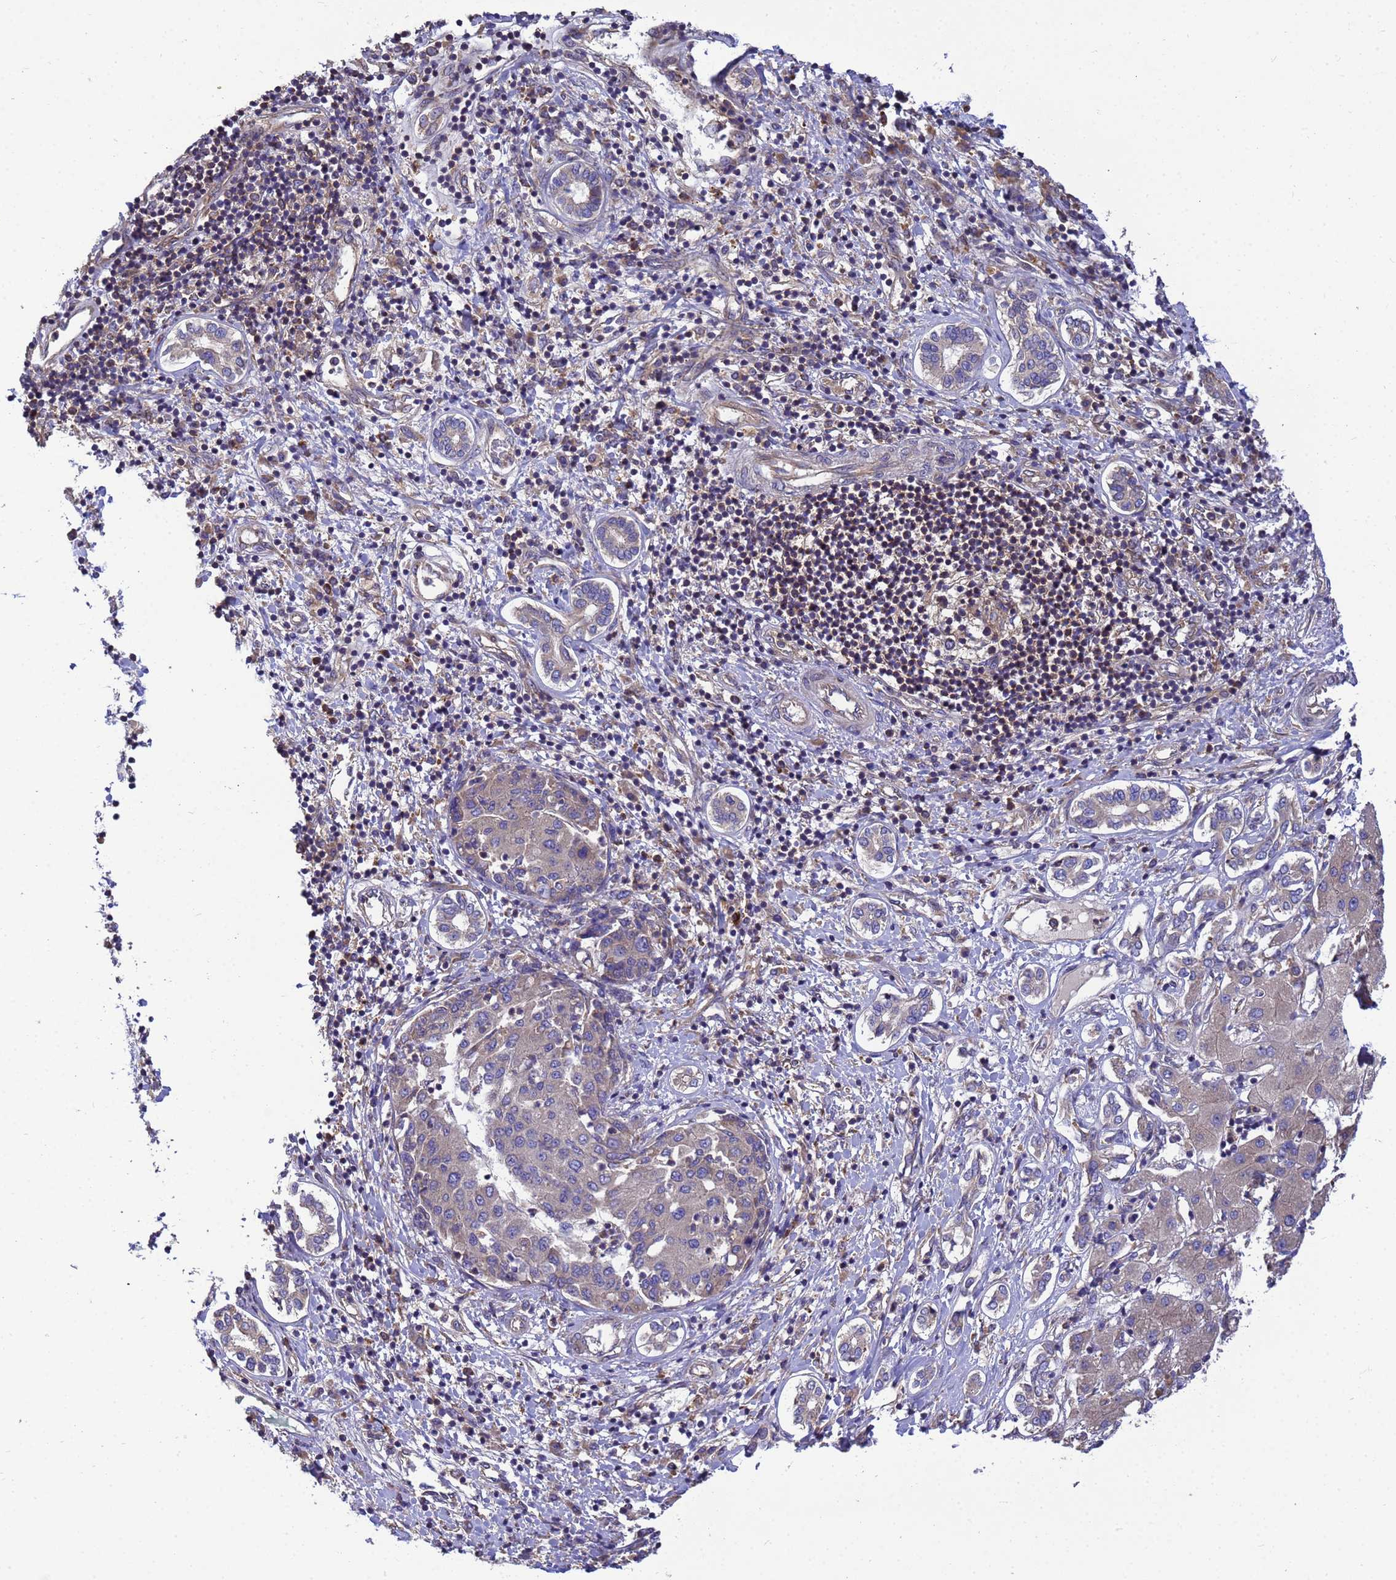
{"staining": {"intensity": "weak", "quantity": "<25%", "location": "cytoplasmic/membranous"}, "tissue": "liver cancer", "cell_type": "Tumor cells", "image_type": "cancer", "snomed": [{"axis": "morphology", "description": "Carcinoma, Hepatocellular, NOS"}, {"axis": "topography", "description": "Liver"}], "caption": "A high-resolution histopathology image shows immunohistochemistry staining of liver hepatocellular carcinoma, which demonstrates no significant expression in tumor cells.", "gene": "BECN1", "patient": {"sex": "male", "age": 65}}